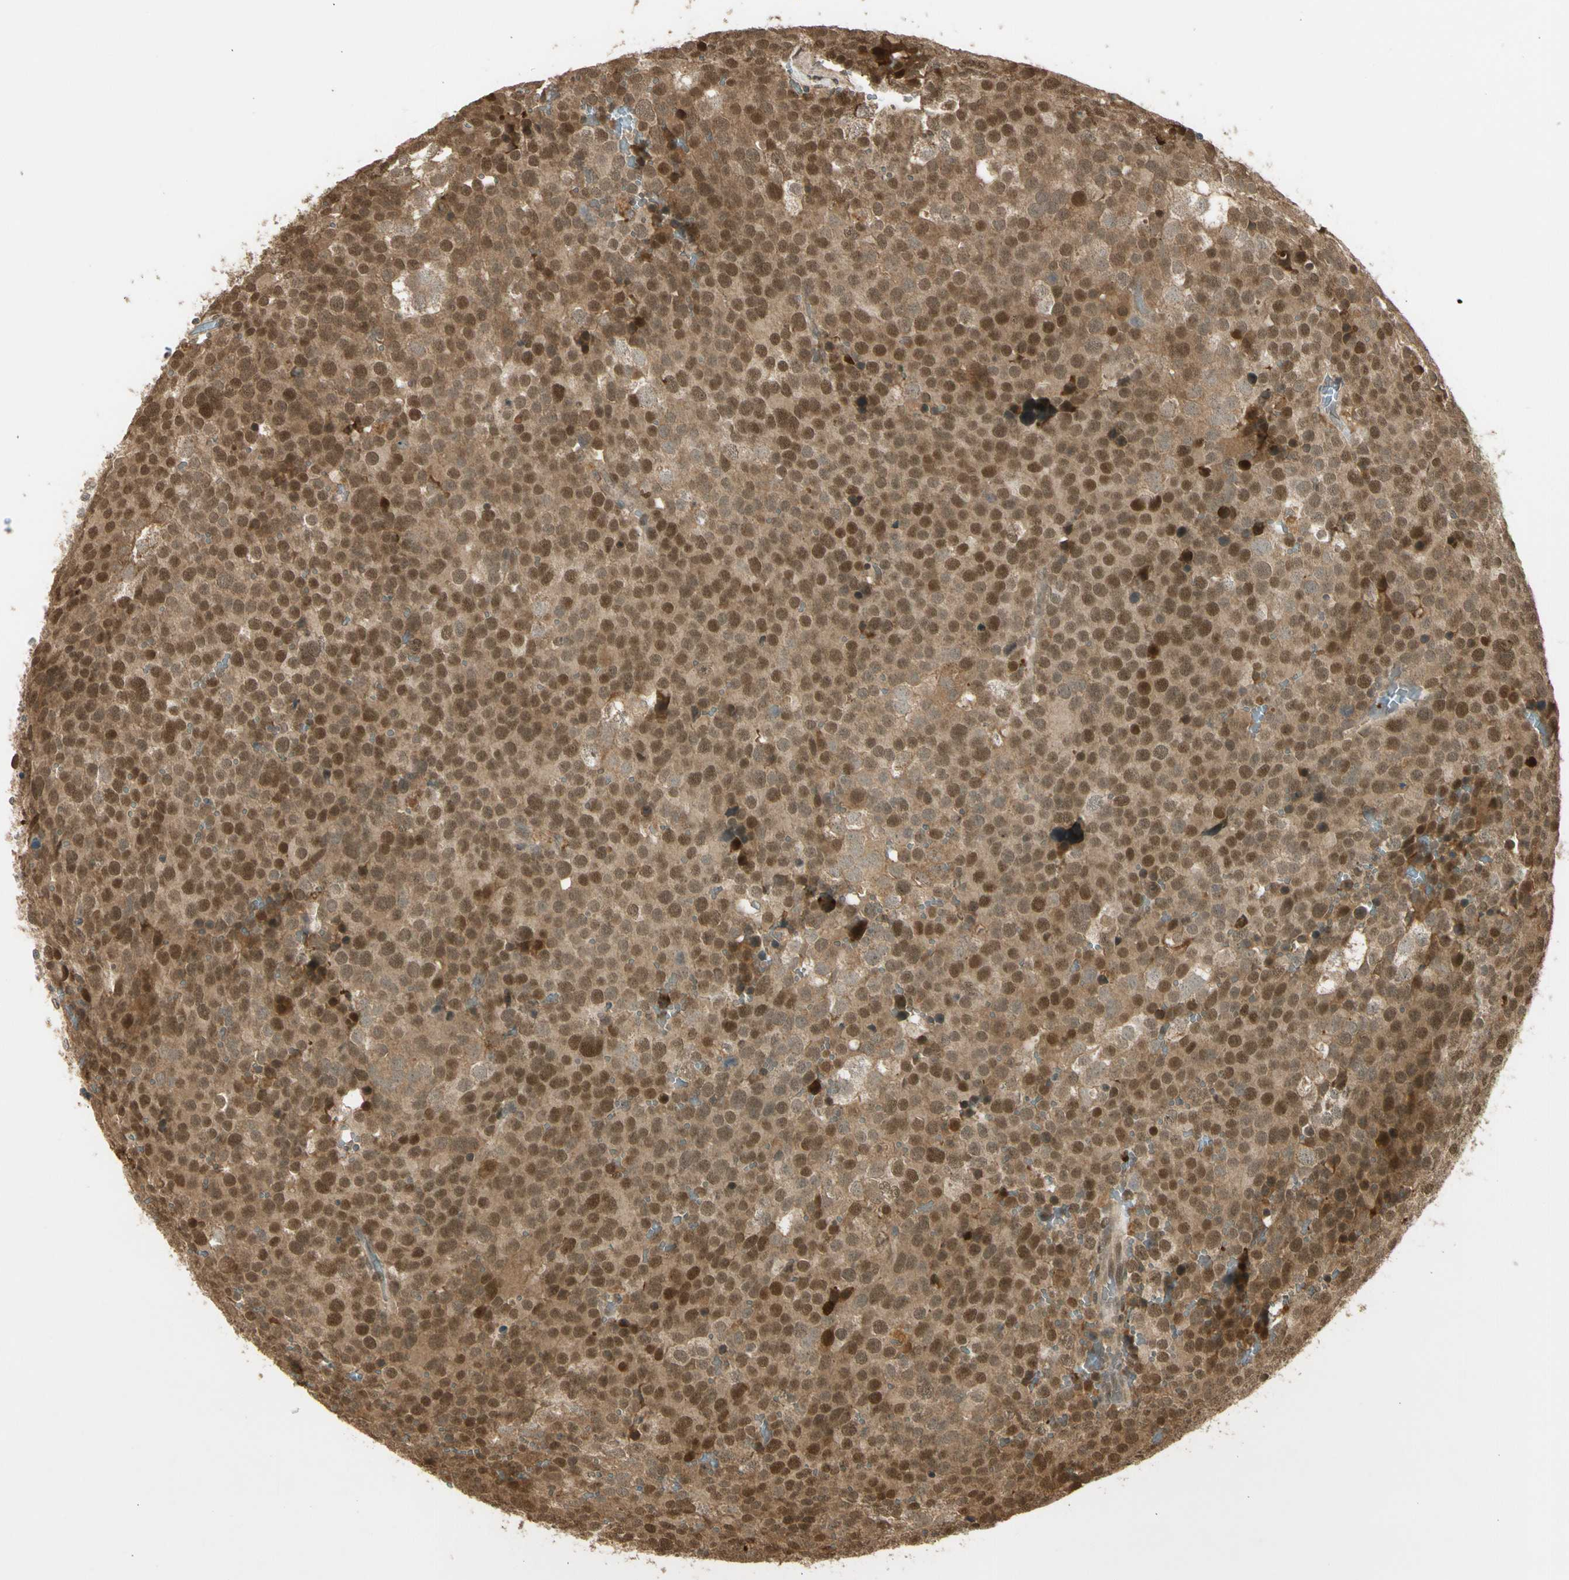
{"staining": {"intensity": "moderate", "quantity": ">75%", "location": "cytoplasmic/membranous,nuclear"}, "tissue": "testis cancer", "cell_type": "Tumor cells", "image_type": "cancer", "snomed": [{"axis": "morphology", "description": "Seminoma, NOS"}, {"axis": "topography", "description": "Testis"}], "caption": "This is an image of immunohistochemistry (IHC) staining of seminoma (testis), which shows moderate staining in the cytoplasmic/membranous and nuclear of tumor cells.", "gene": "GMEB2", "patient": {"sex": "male", "age": 71}}